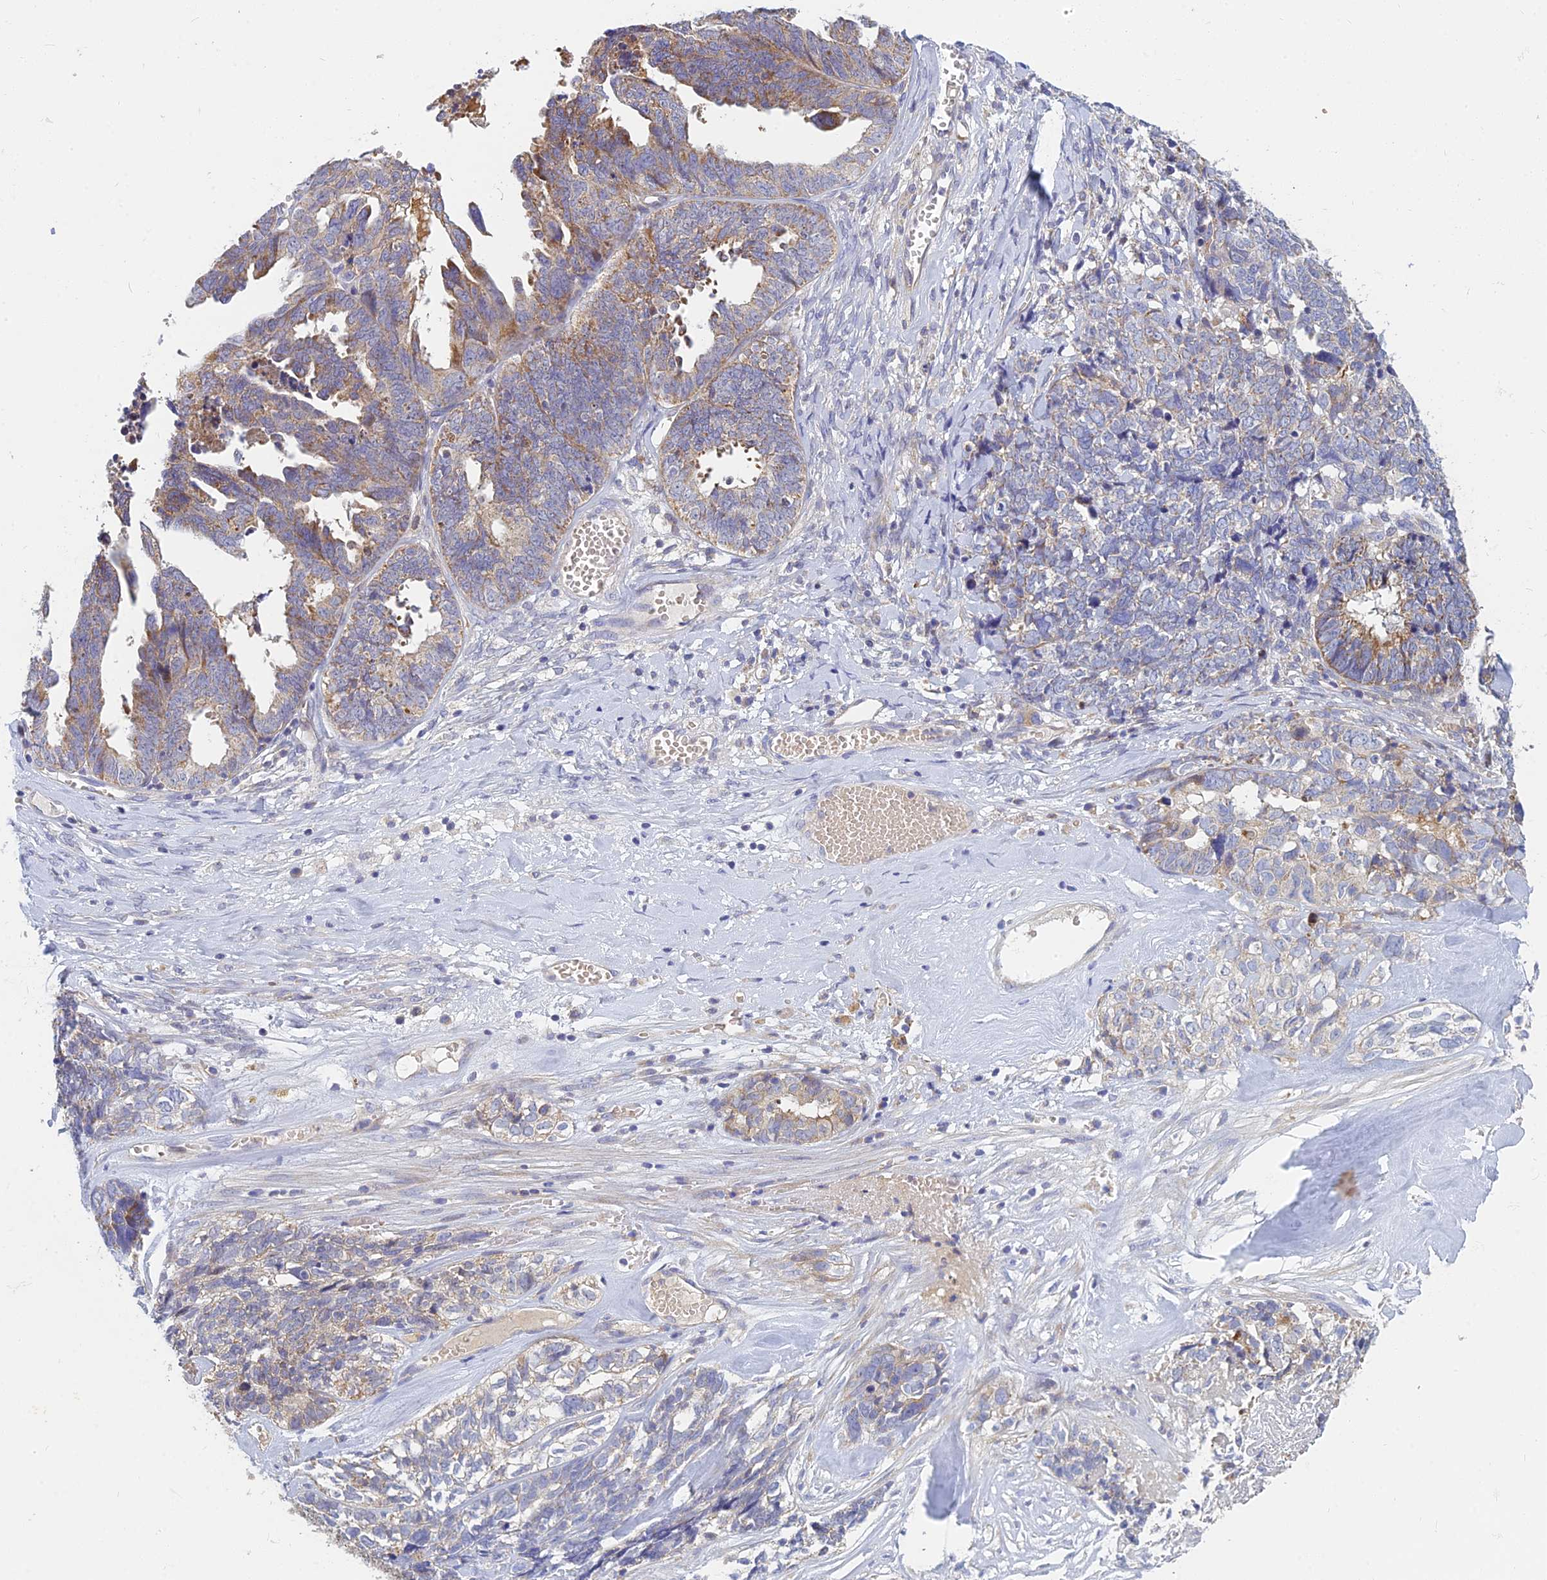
{"staining": {"intensity": "weak", "quantity": "25%-75%", "location": "cytoplasmic/membranous"}, "tissue": "ovarian cancer", "cell_type": "Tumor cells", "image_type": "cancer", "snomed": [{"axis": "morphology", "description": "Cystadenocarcinoma, serous, NOS"}, {"axis": "topography", "description": "Ovary"}], "caption": "This is a micrograph of immunohistochemistry staining of serous cystadenocarcinoma (ovarian), which shows weak expression in the cytoplasmic/membranous of tumor cells.", "gene": "CACNA1B", "patient": {"sex": "female", "age": 79}}